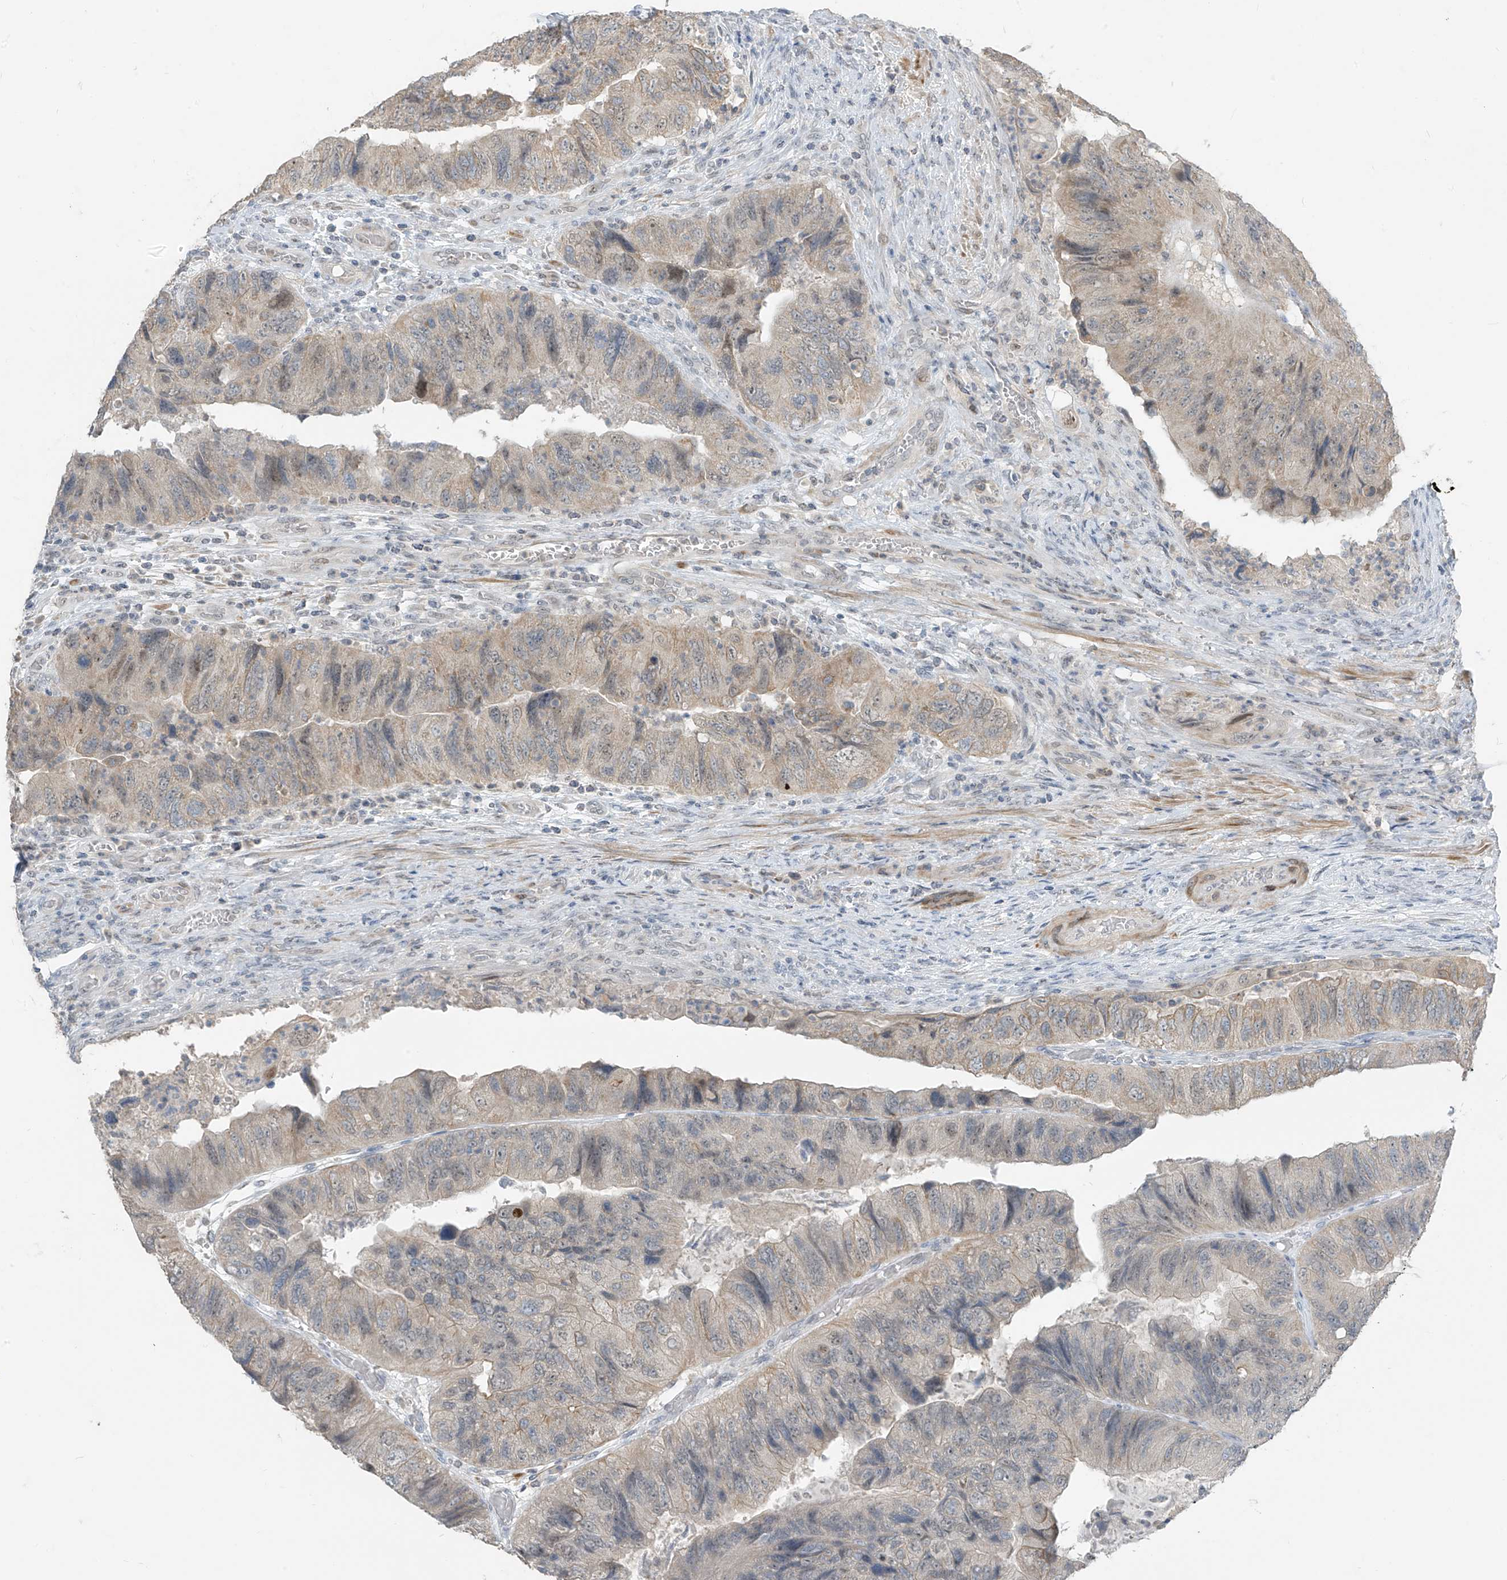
{"staining": {"intensity": "weak", "quantity": "<25%", "location": "cytoplasmic/membranous"}, "tissue": "colorectal cancer", "cell_type": "Tumor cells", "image_type": "cancer", "snomed": [{"axis": "morphology", "description": "Adenocarcinoma, NOS"}, {"axis": "topography", "description": "Rectum"}], "caption": "IHC photomicrograph of adenocarcinoma (colorectal) stained for a protein (brown), which displays no staining in tumor cells. Nuclei are stained in blue.", "gene": "METAP1D", "patient": {"sex": "male", "age": 63}}